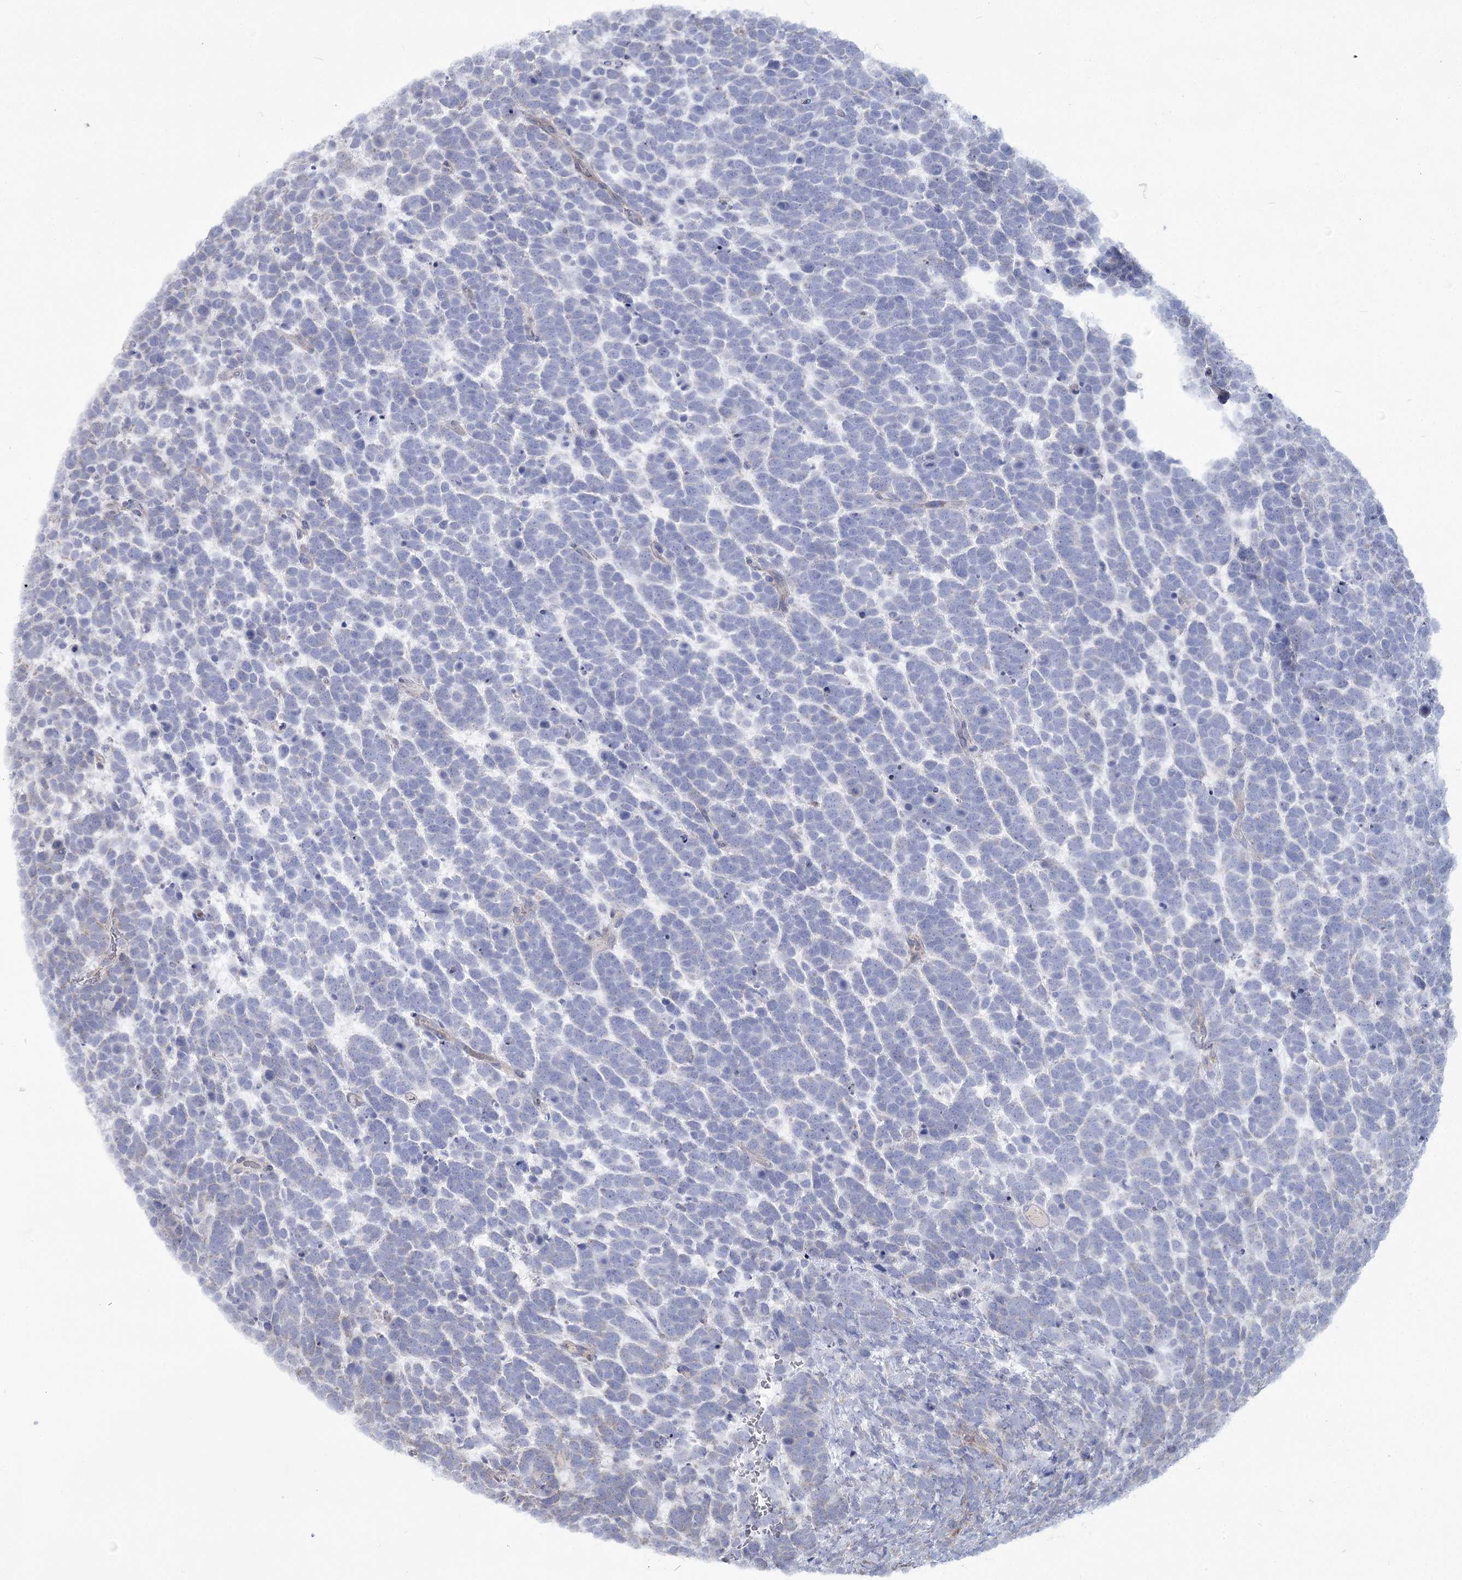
{"staining": {"intensity": "negative", "quantity": "none", "location": "none"}, "tissue": "urothelial cancer", "cell_type": "Tumor cells", "image_type": "cancer", "snomed": [{"axis": "morphology", "description": "Urothelial carcinoma, High grade"}, {"axis": "topography", "description": "Urinary bladder"}], "caption": "This is an IHC micrograph of human urothelial carcinoma (high-grade). There is no staining in tumor cells.", "gene": "ME3", "patient": {"sex": "female", "age": 82}}